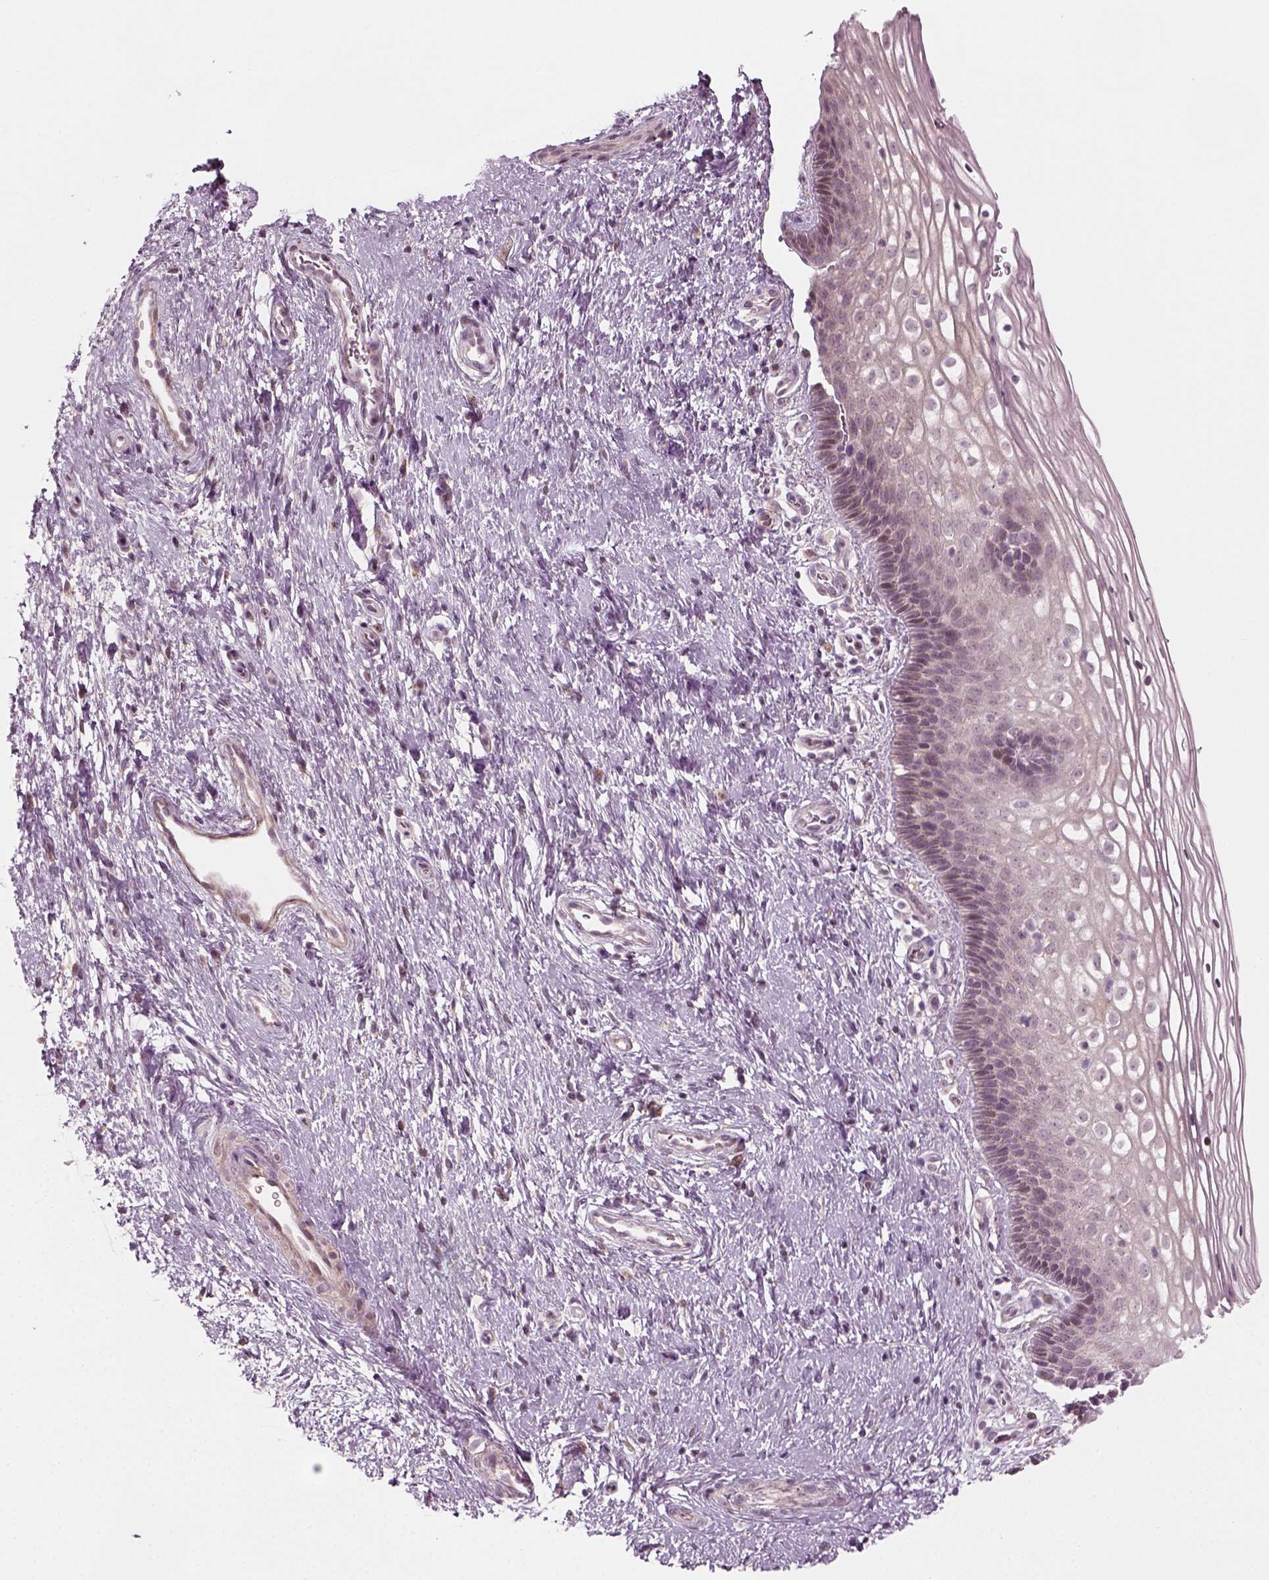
{"staining": {"intensity": "negative", "quantity": "none", "location": "none"}, "tissue": "cervix", "cell_type": "Glandular cells", "image_type": "normal", "snomed": [{"axis": "morphology", "description": "Normal tissue, NOS"}, {"axis": "topography", "description": "Cervix"}], "caption": "The immunohistochemistry (IHC) photomicrograph has no significant staining in glandular cells of cervix. (Brightfield microscopy of DAB (3,3'-diaminobenzidine) immunohistochemistry at high magnification).", "gene": "MLIP", "patient": {"sex": "female", "age": 34}}